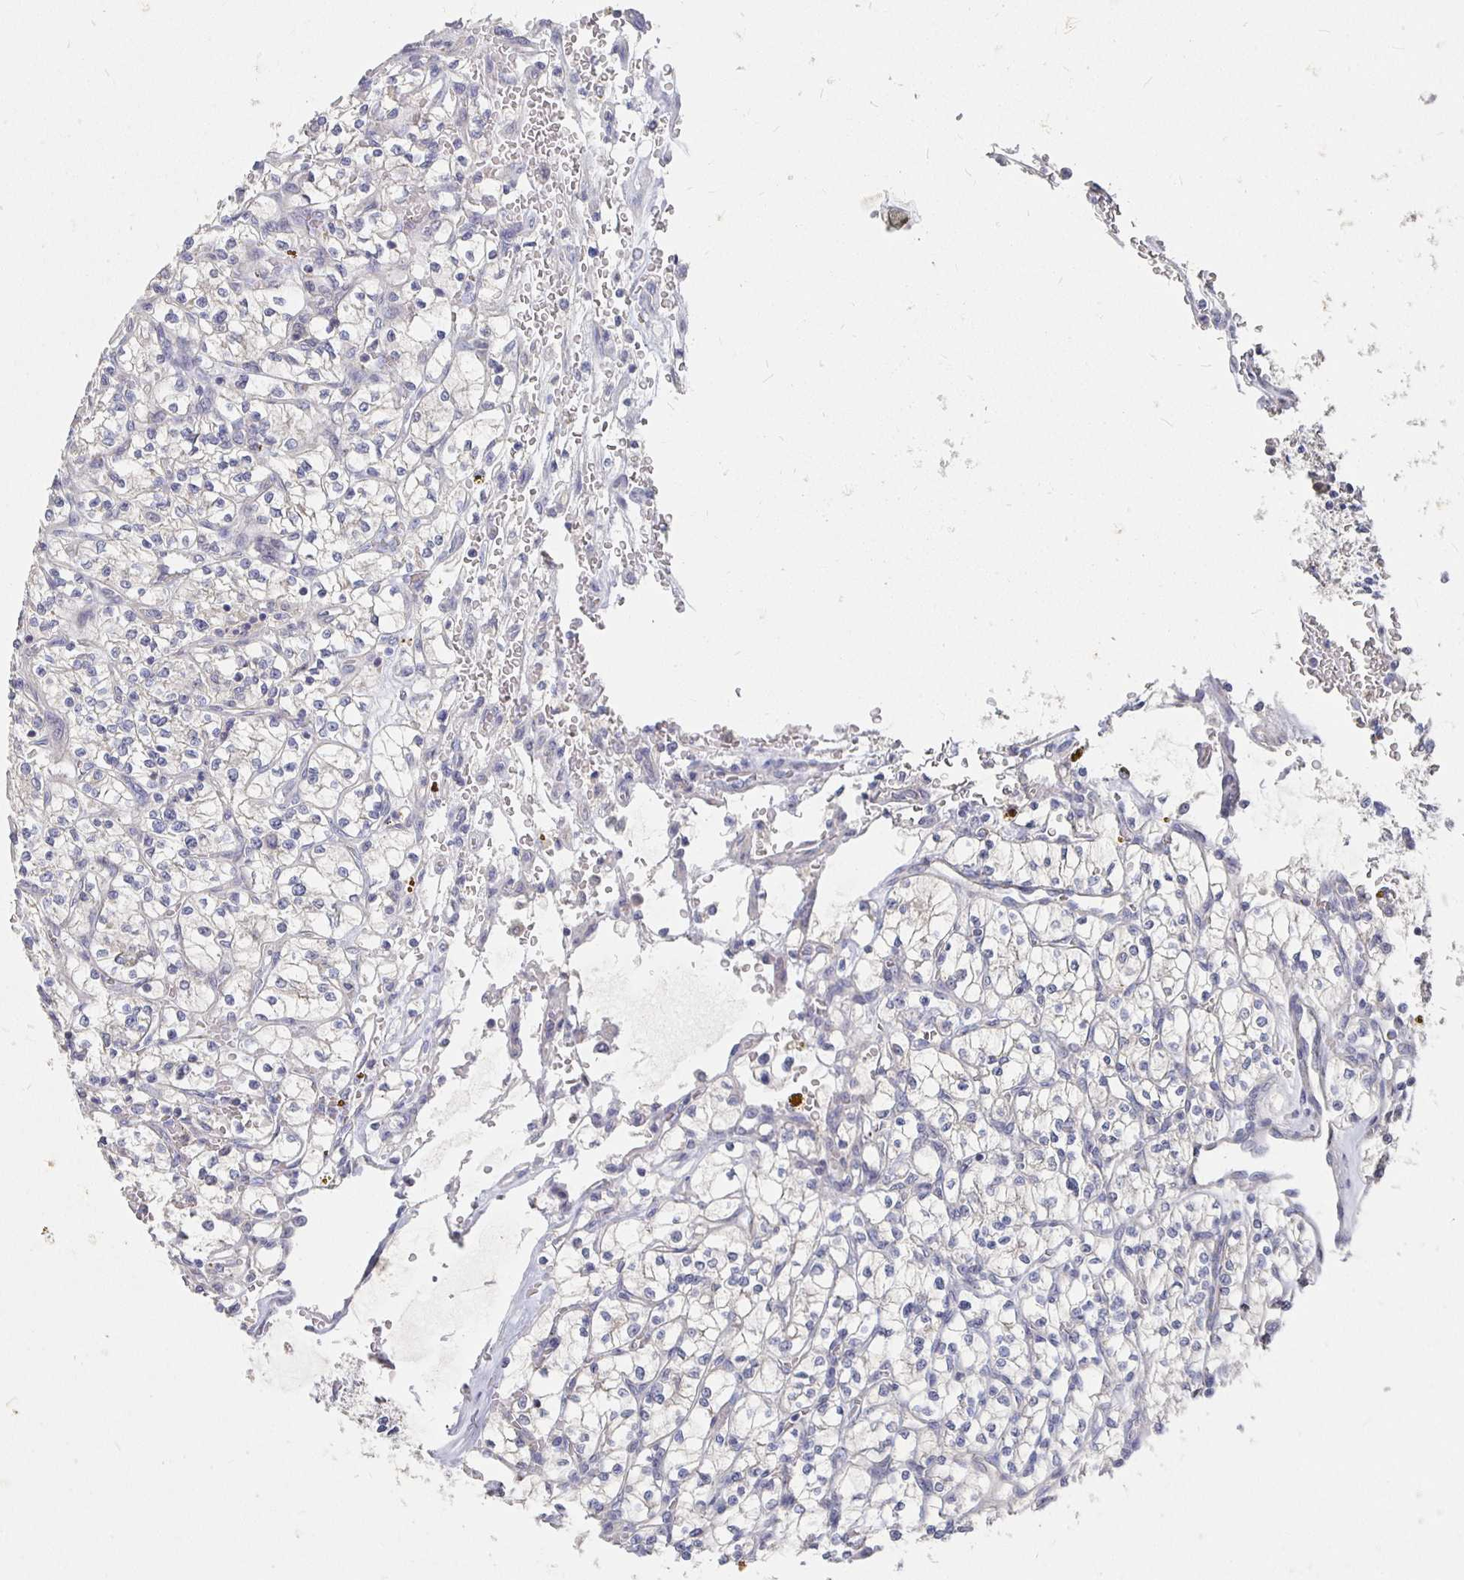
{"staining": {"intensity": "negative", "quantity": "none", "location": "none"}, "tissue": "renal cancer", "cell_type": "Tumor cells", "image_type": "cancer", "snomed": [{"axis": "morphology", "description": "Adenocarcinoma, NOS"}, {"axis": "topography", "description": "Kidney"}], "caption": "Tumor cells show no significant protein staining in renal cancer.", "gene": "FKRP", "patient": {"sex": "female", "age": 64}}